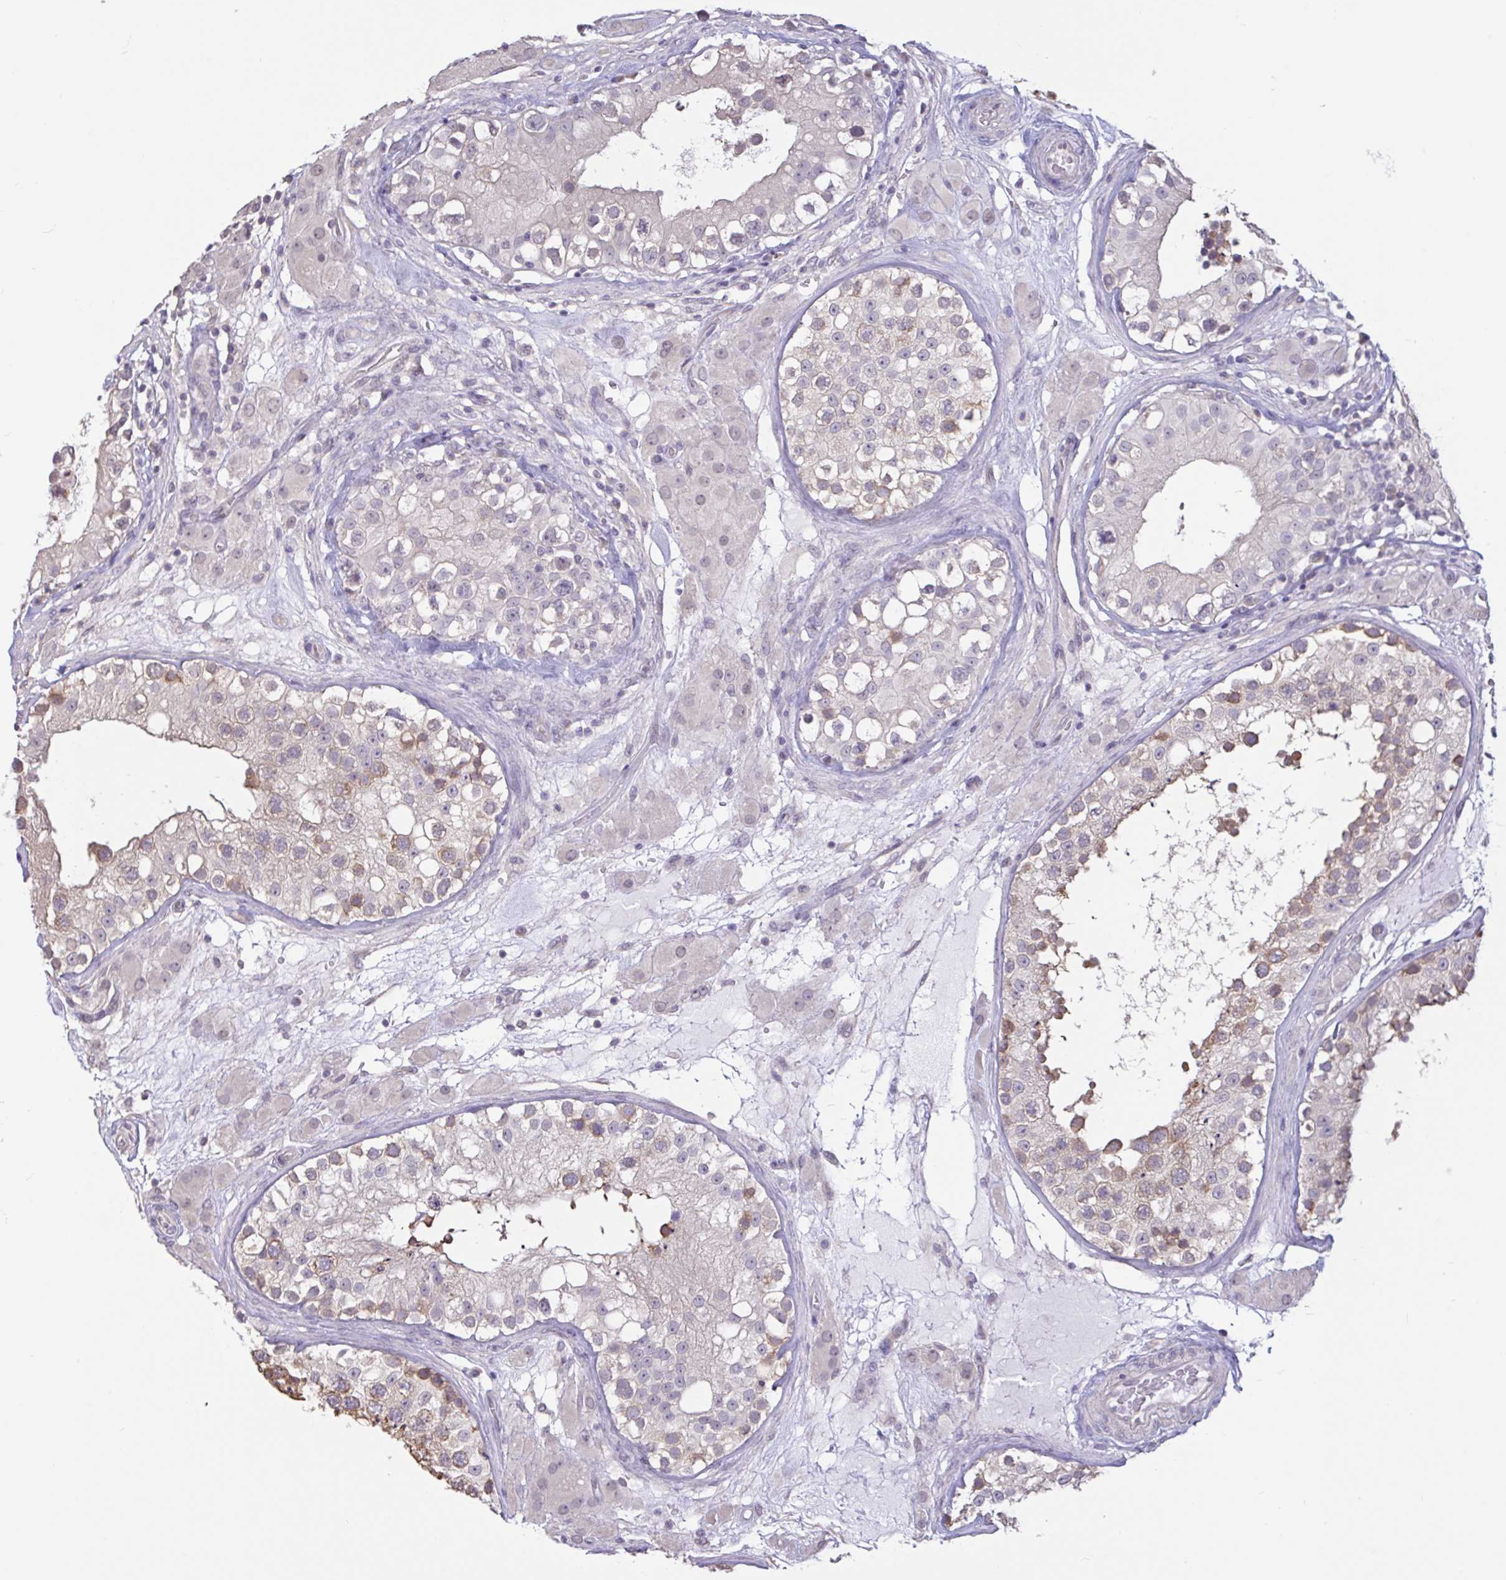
{"staining": {"intensity": "moderate", "quantity": "<25%", "location": "cytoplasmic/membranous"}, "tissue": "testis", "cell_type": "Cells in seminiferous ducts", "image_type": "normal", "snomed": [{"axis": "morphology", "description": "Normal tissue, NOS"}, {"axis": "topography", "description": "Testis"}], "caption": "A low amount of moderate cytoplasmic/membranous staining is seen in about <25% of cells in seminiferous ducts in unremarkable testis. (Brightfield microscopy of DAB IHC at high magnification).", "gene": "HYPK", "patient": {"sex": "male", "age": 26}}